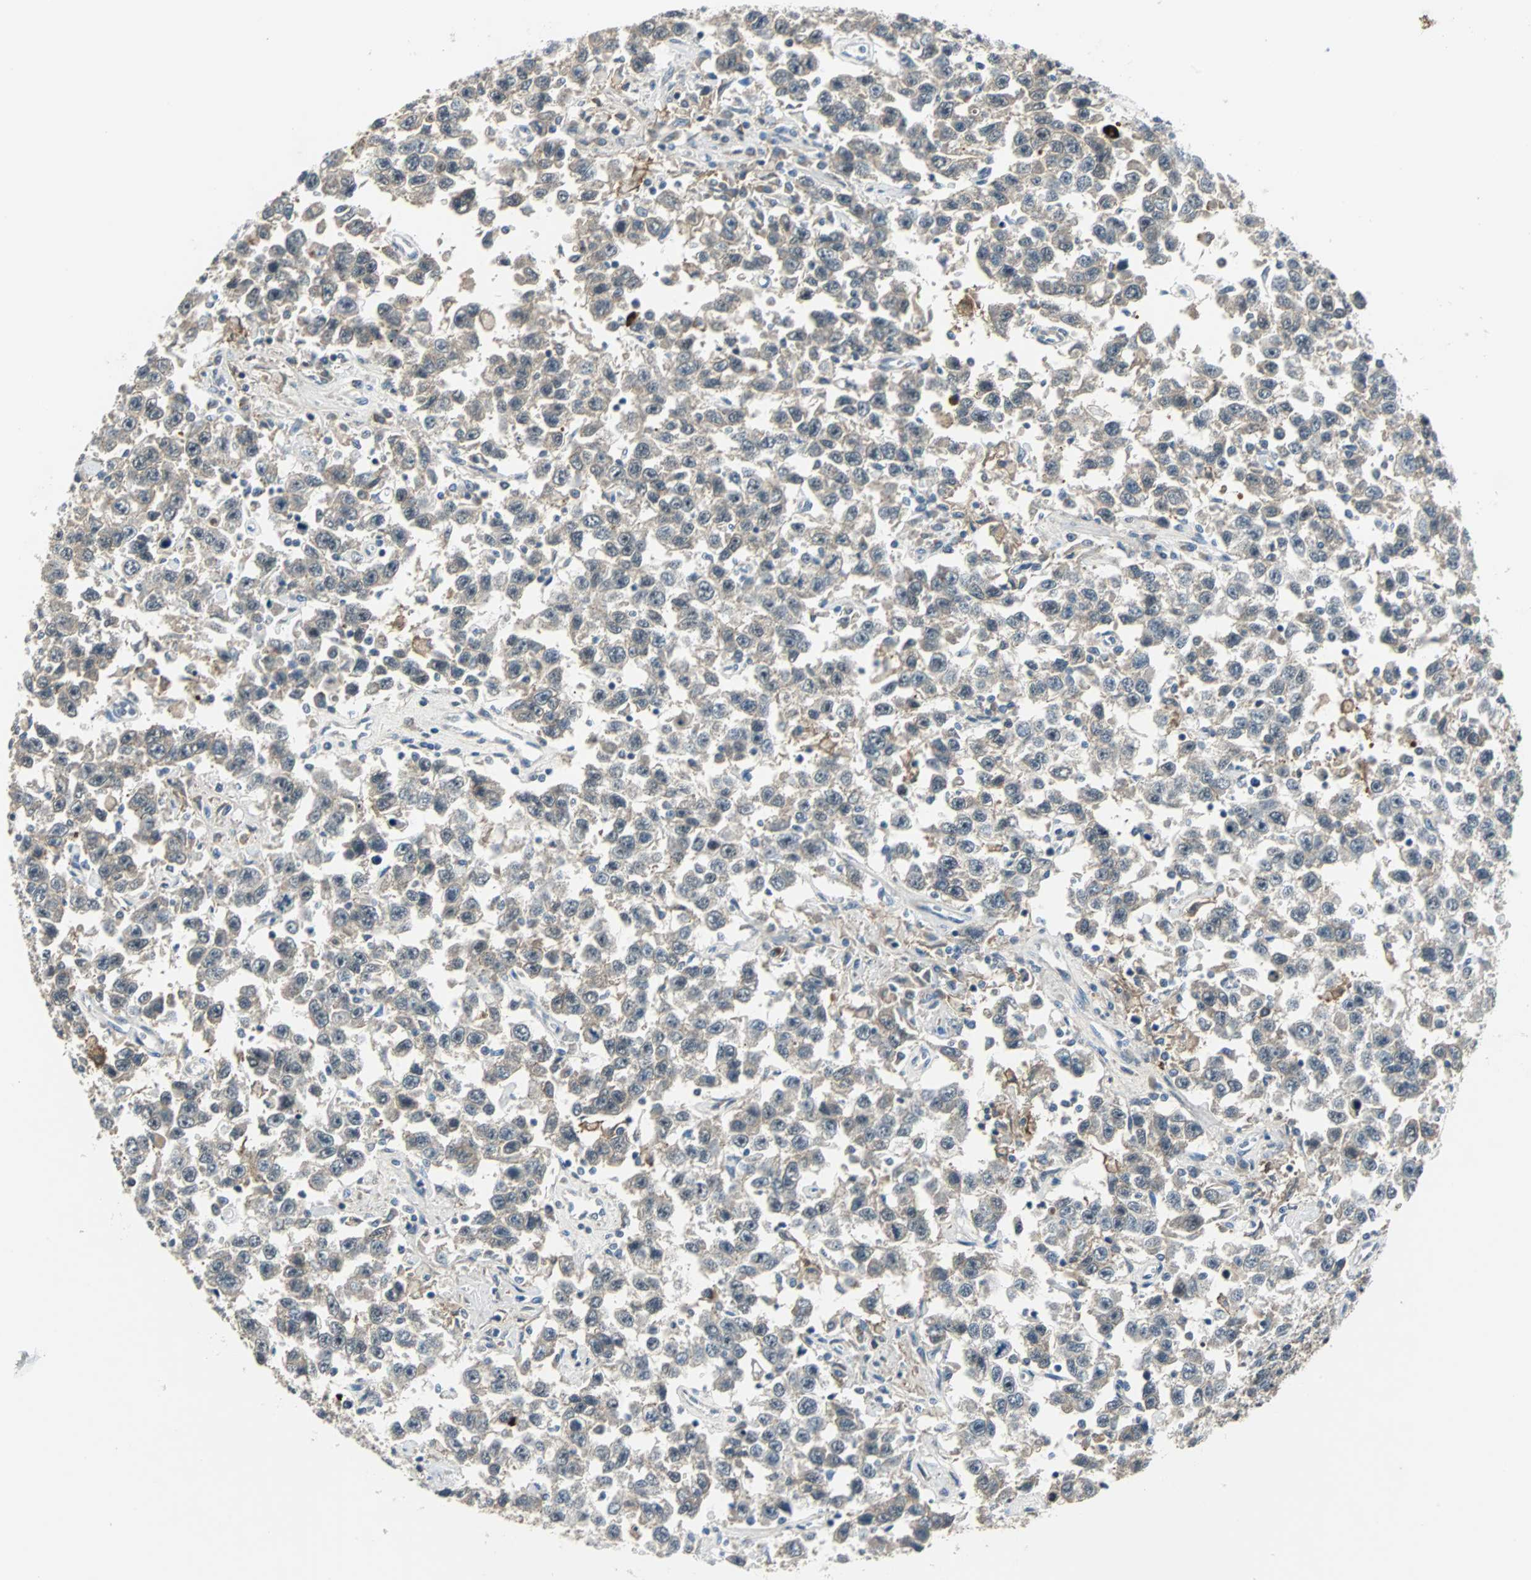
{"staining": {"intensity": "weak", "quantity": "25%-75%", "location": "cytoplasmic/membranous"}, "tissue": "testis cancer", "cell_type": "Tumor cells", "image_type": "cancer", "snomed": [{"axis": "morphology", "description": "Seminoma, NOS"}, {"axis": "topography", "description": "Testis"}], "caption": "Immunohistochemical staining of seminoma (testis) displays low levels of weak cytoplasmic/membranous protein expression in about 25%-75% of tumor cells.", "gene": "FHL2", "patient": {"sex": "male", "age": 41}}